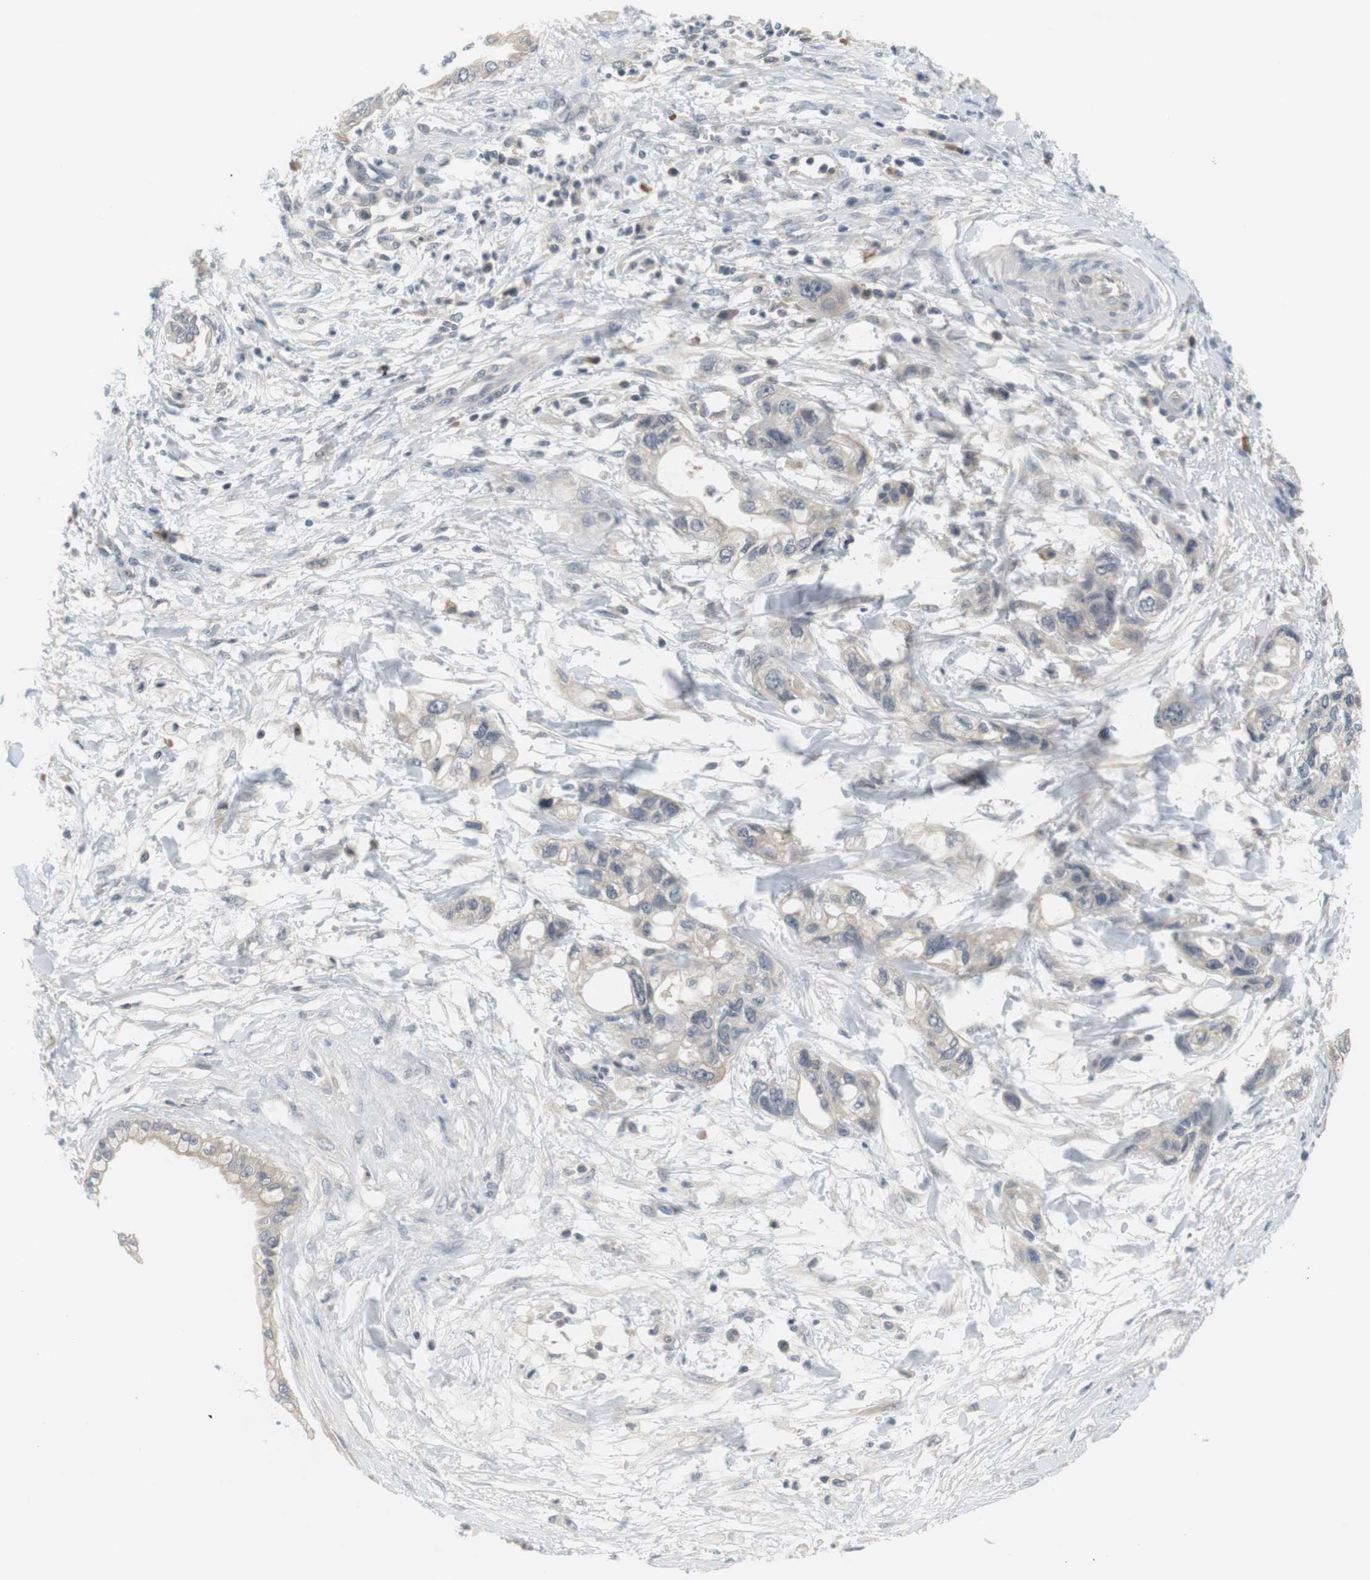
{"staining": {"intensity": "negative", "quantity": "none", "location": "none"}, "tissue": "pancreatic cancer", "cell_type": "Tumor cells", "image_type": "cancer", "snomed": [{"axis": "morphology", "description": "Adenocarcinoma, NOS"}, {"axis": "topography", "description": "Pancreas"}], "caption": "Photomicrograph shows no significant protein staining in tumor cells of pancreatic adenocarcinoma. (DAB immunohistochemistry with hematoxylin counter stain).", "gene": "WNT7A", "patient": {"sex": "male", "age": 56}}